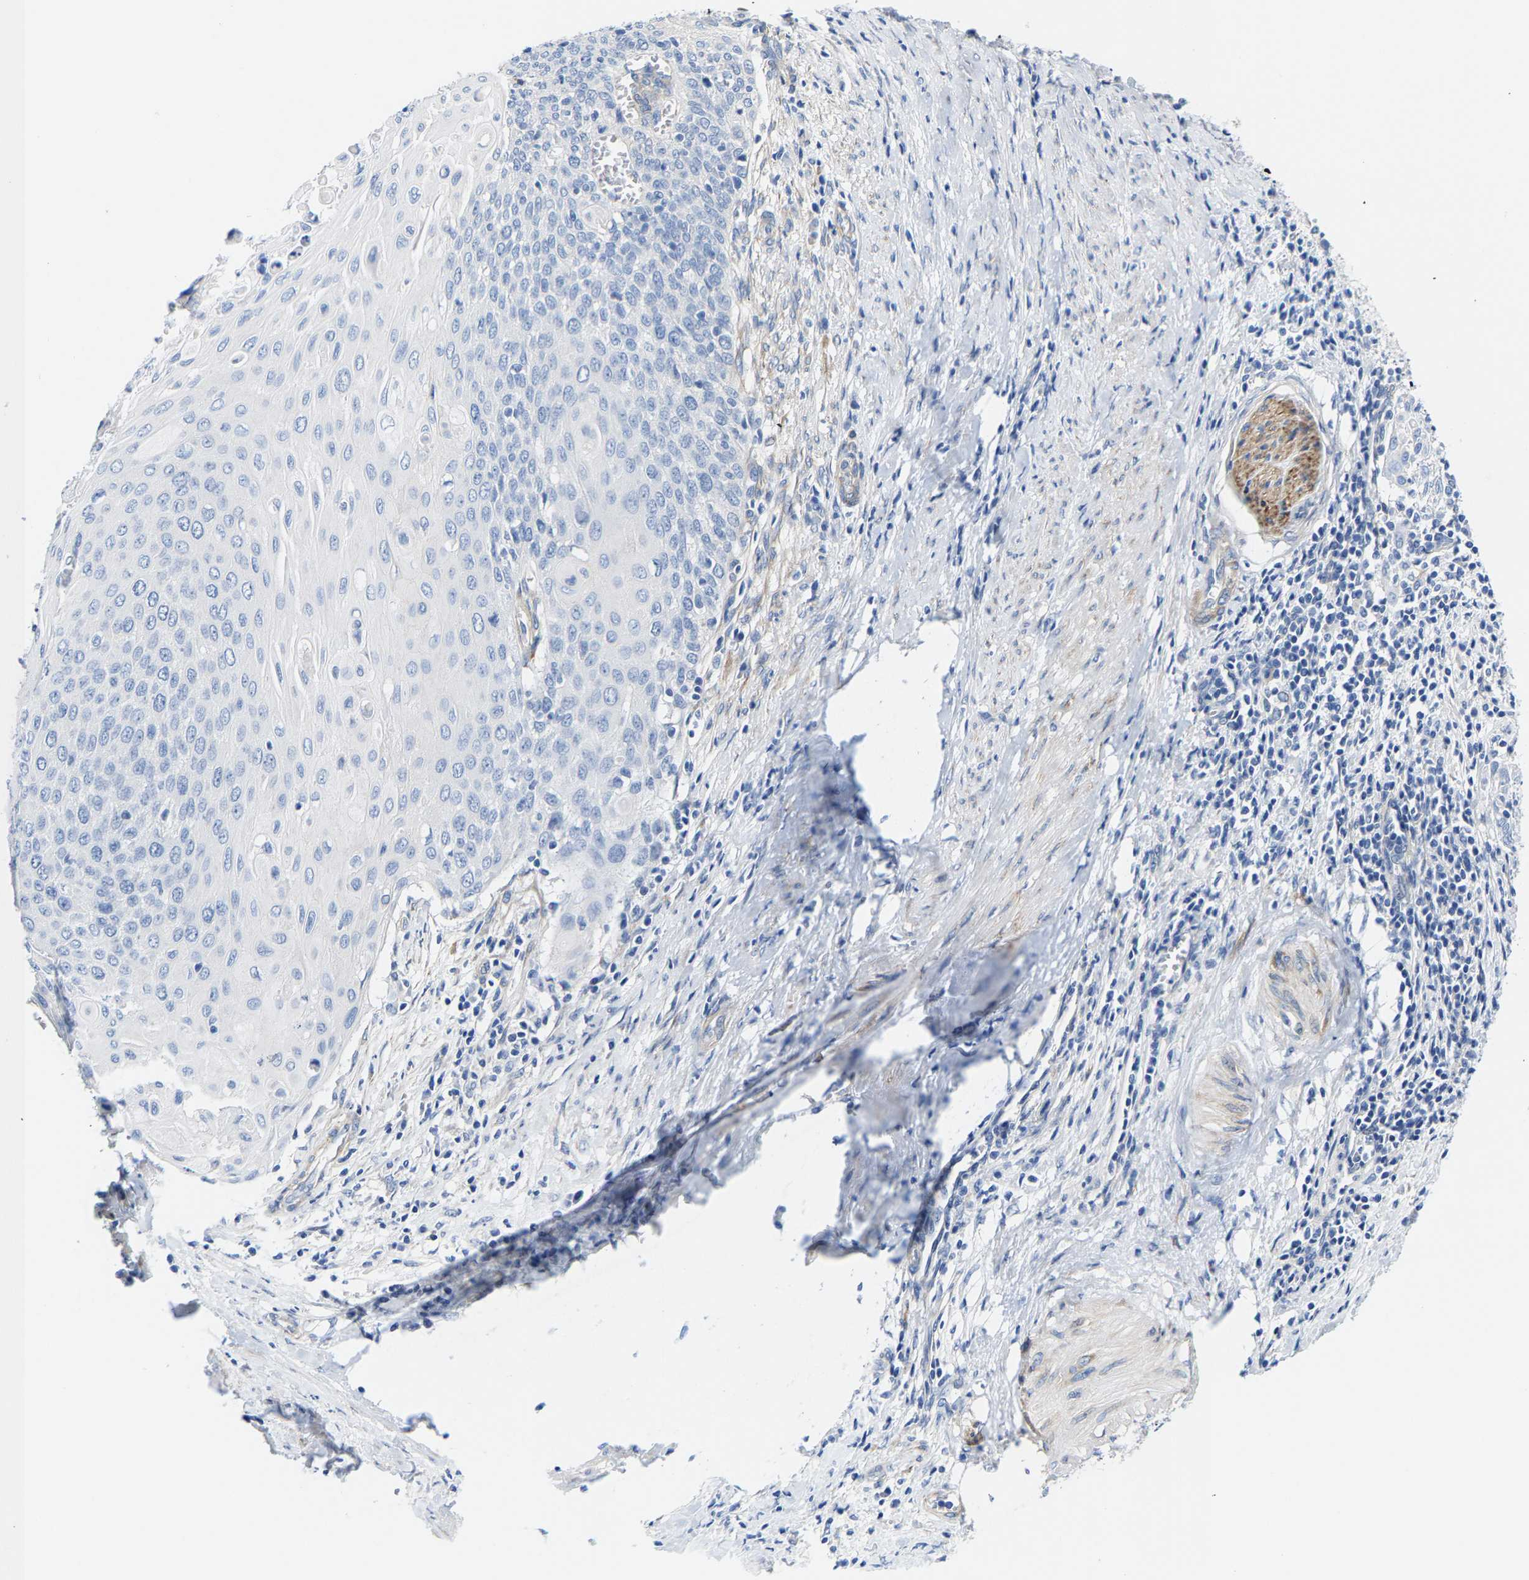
{"staining": {"intensity": "negative", "quantity": "none", "location": "none"}, "tissue": "cervical cancer", "cell_type": "Tumor cells", "image_type": "cancer", "snomed": [{"axis": "morphology", "description": "Squamous cell carcinoma, NOS"}, {"axis": "topography", "description": "Cervix"}], "caption": "IHC histopathology image of neoplastic tissue: cervical squamous cell carcinoma stained with DAB (3,3'-diaminobenzidine) demonstrates no significant protein positivity in tumor cells. (DAB (3,3'-diaminobenzidine) immunohistochemistry, high magnification).", "gene": "DSCAM", "patient": {"sex": "female", "age": 39}}